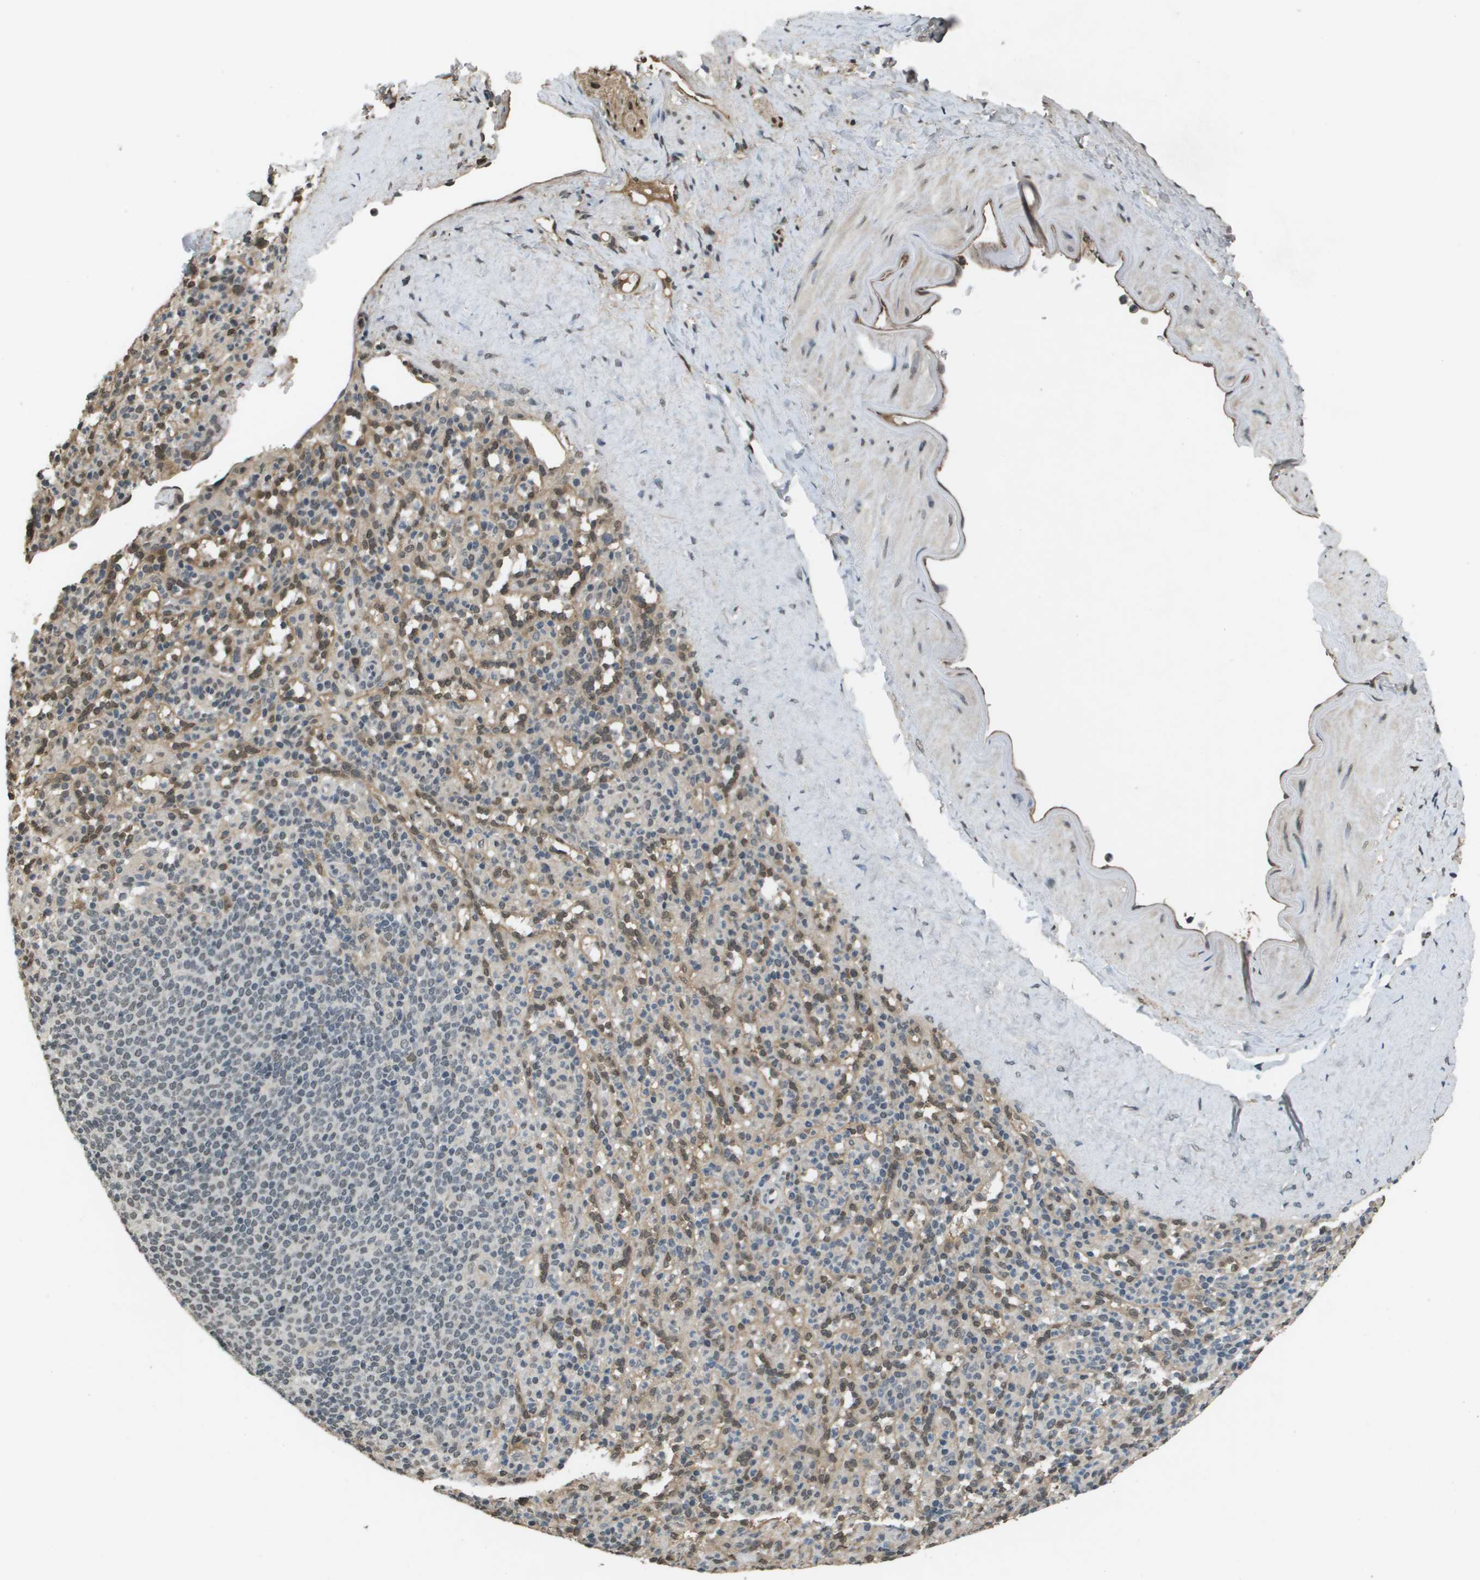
{"staining": {"intensity": "weak", "quantity": "25%-75%", "location": "nuclear"}, "tissue": "spleen", "cell_type": "Cells in red pulp", "image_type": "normal", "snomed": [{"axis": "morphology", "description": "Normal tissue, NOS"}, {"axis": "topography", "description": "Spleen"}], "caption": "This is an image of immunohistochemistry (IHC) staining of normal spleen, which shows weak staining in the nuclear of cells in red pulp.", "gene": "NDRG2", "patient": {"sex": "male", "age": 36}}